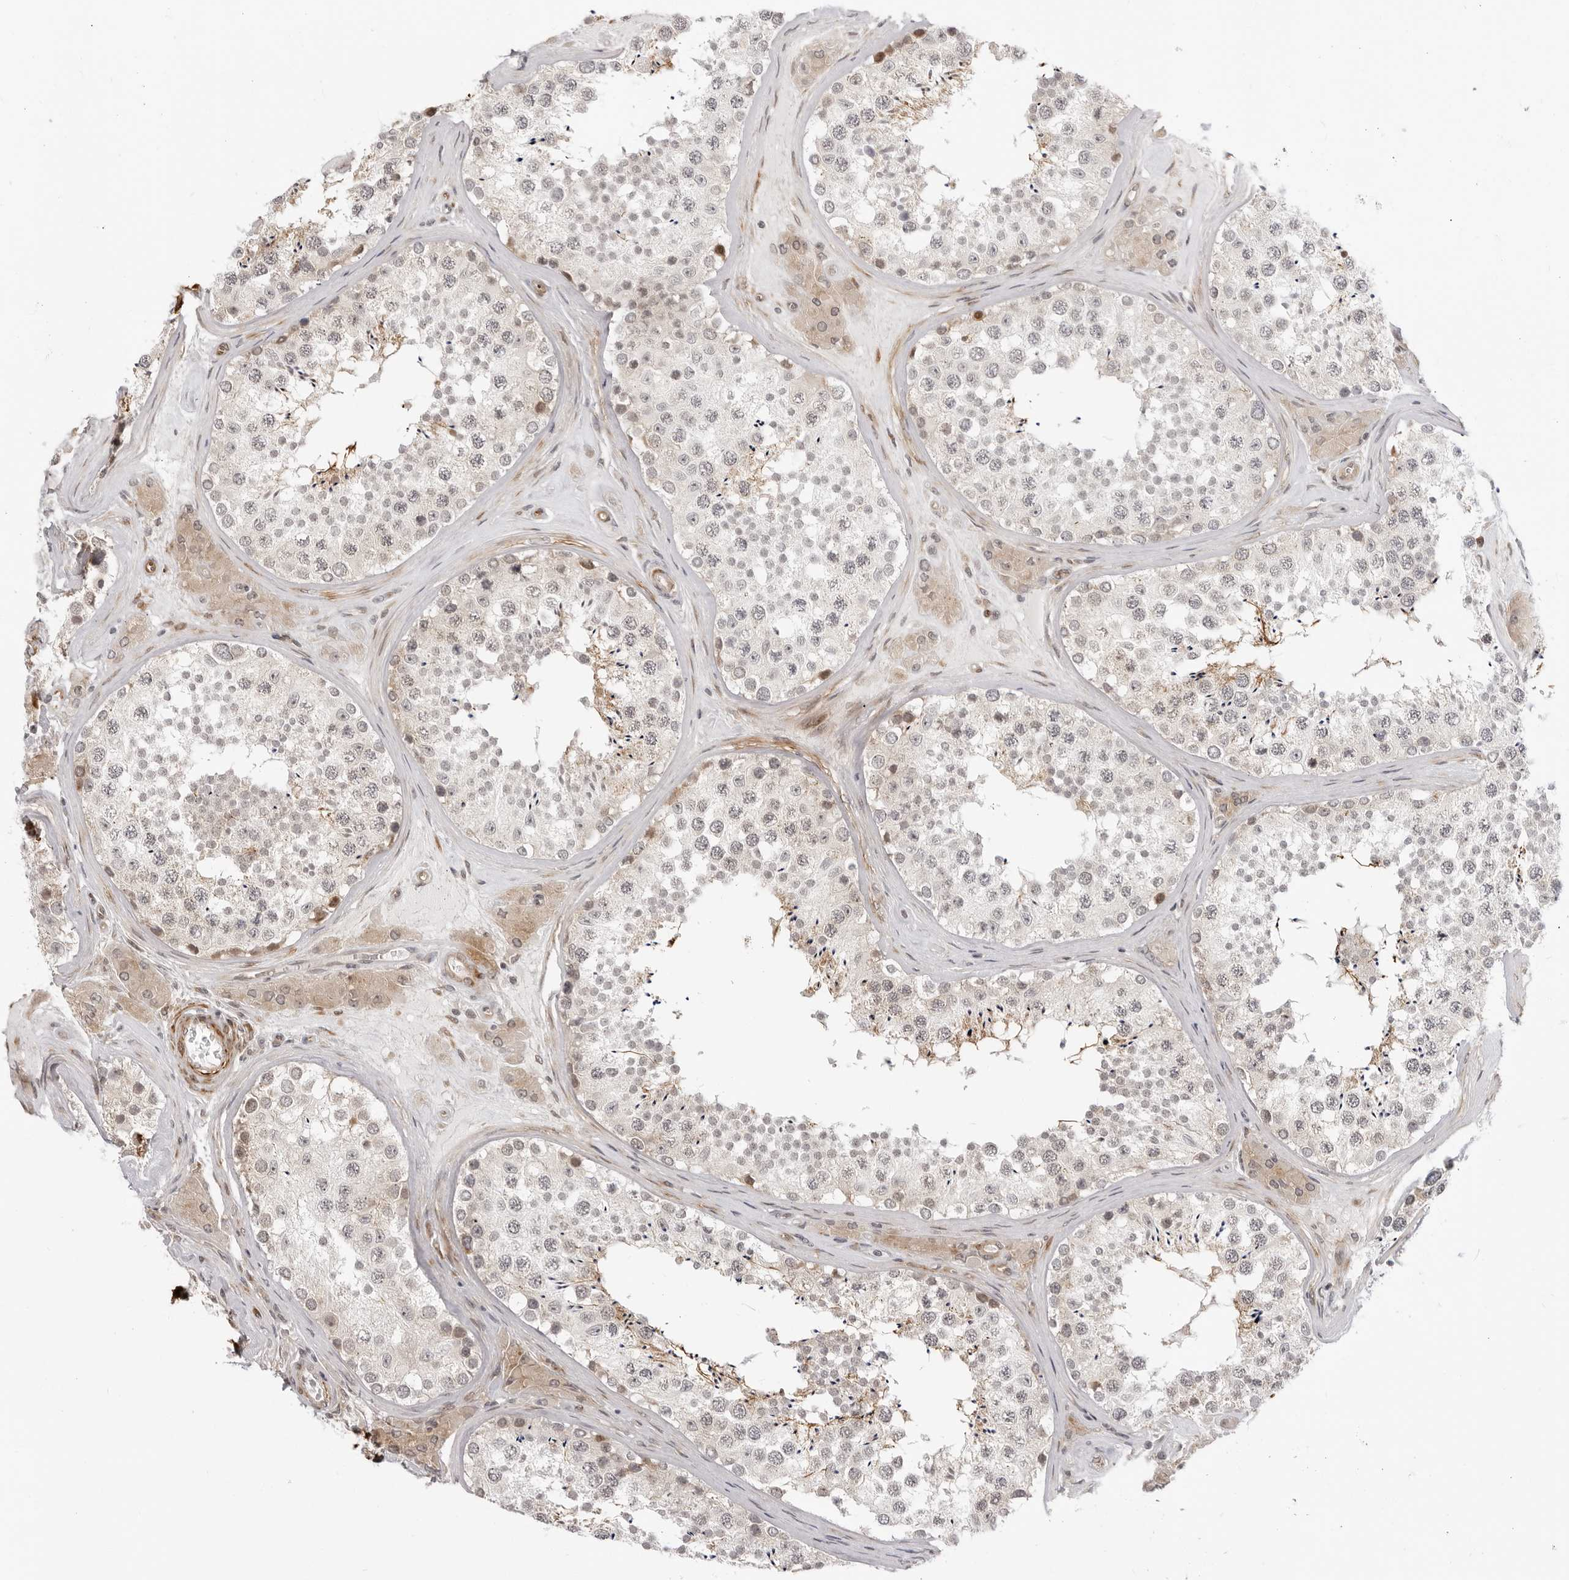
{"staining": {"intensity": "moderate", "quantity": "<25%", "location": "cytoplasmic/membranous"}, "tissue": "testis", "cell_type": "Cells in seminiferous ducts", "image_type": "normal", "snomed": [{"axis": "morphology", "description": "Normal tissue, NOS"}, {"axis": "topography", "description": "Testis"}], "caption": "Unremarkable testis was stained to show a protein in brown. There is low levels of moderate cytoplasmic/membranous positivity in approximately <25% of cells in seminiferous ducts. (IHC, brightfield microscopy, high magnification).", "gene": "SRGAP2", "patient": {"sex": "male", "age": 46}}